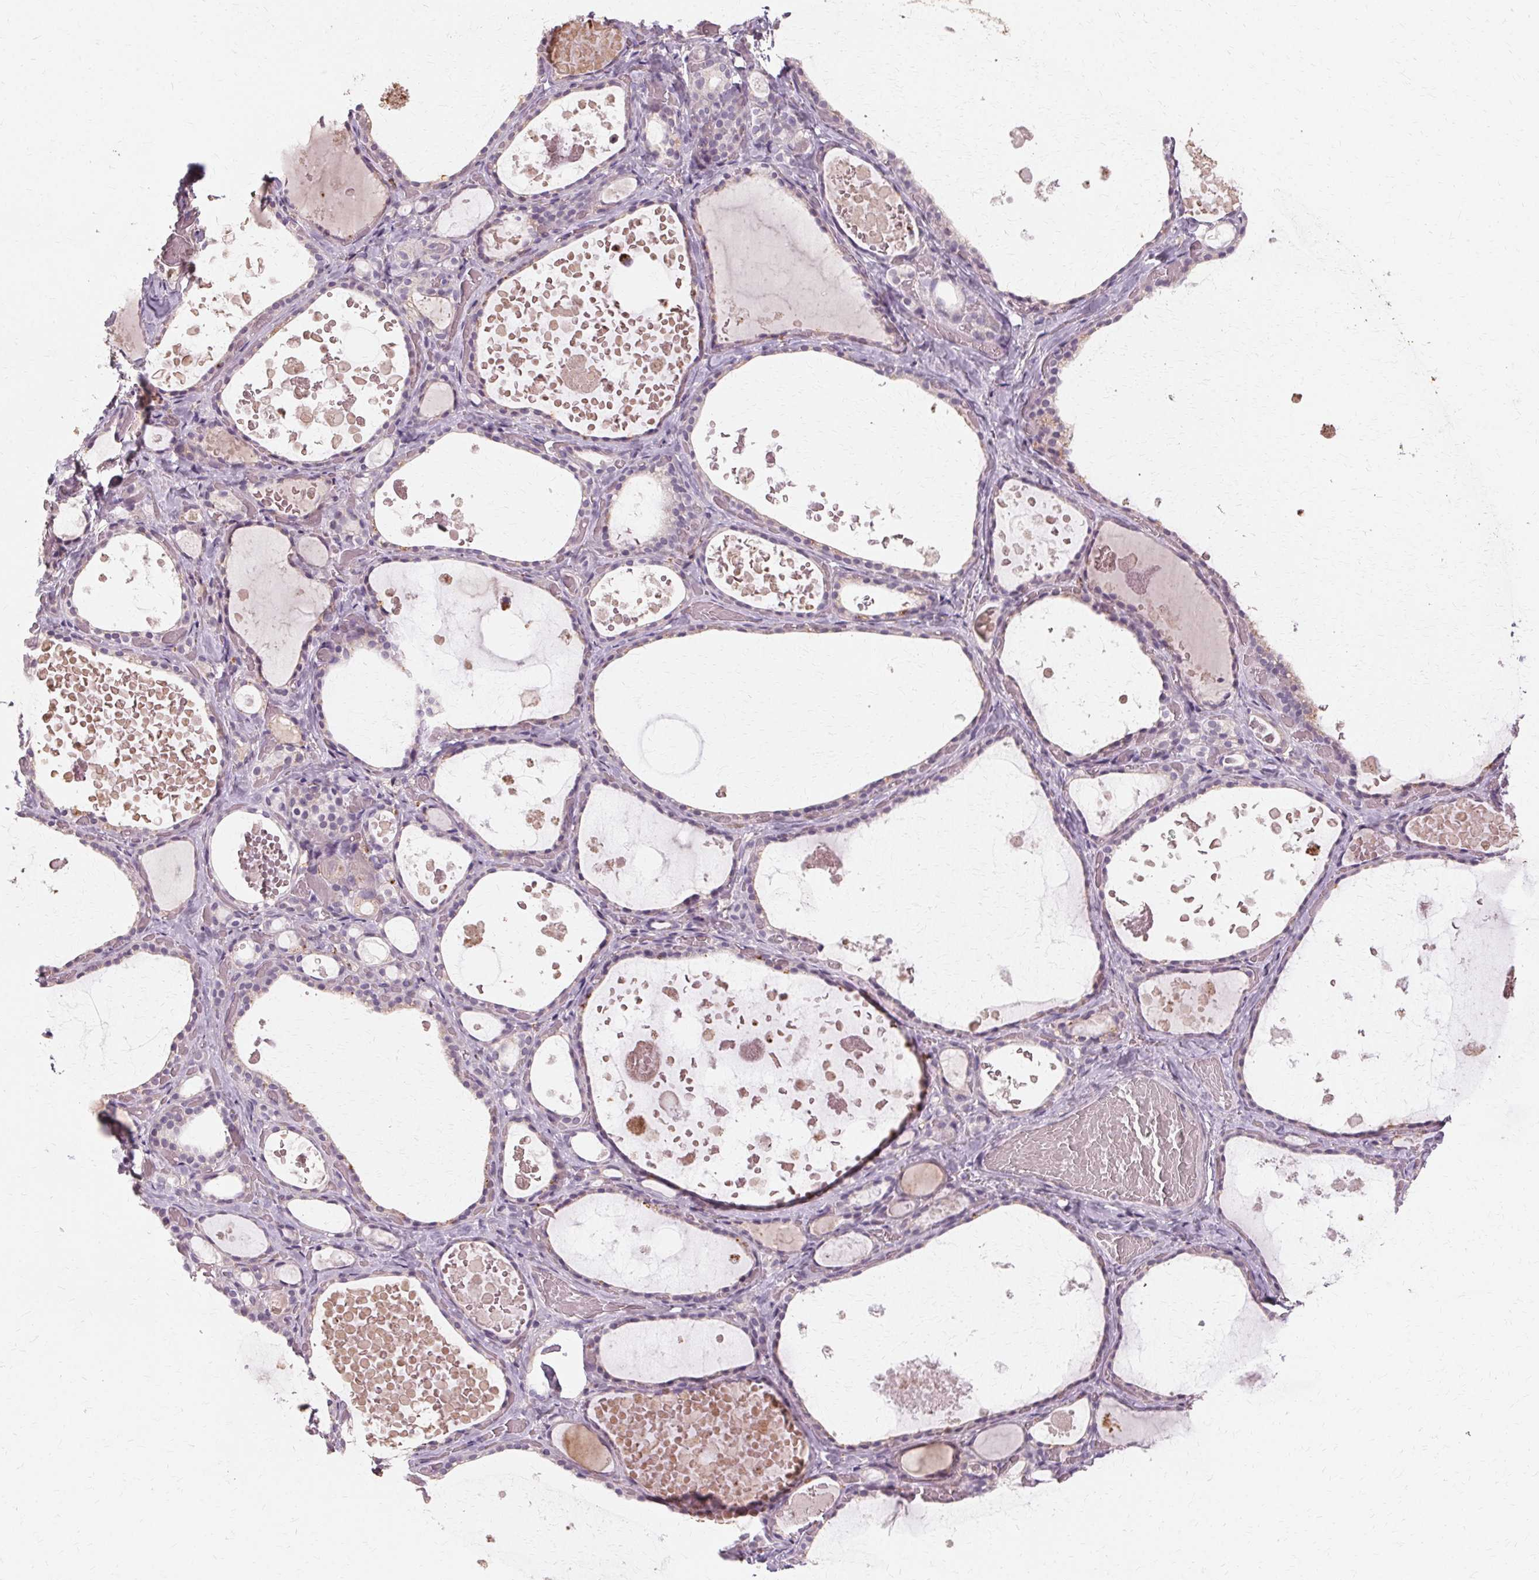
{"staining": {"intensity": "negative", "quantity": "none", "location": "none"}, "tissue": "thyroid gland", "cell_type": "Glandular cells", "image_type": "normal", "snomed": [{"axis": "morphology", "description": "Normal tissue, NOS"}, {"axis": "topography", "description": "Thyroid gland"}], "caption": "An image of thyroid gland stained for a protein displays no brown staining in glandular cells.", "gene": "IFNGR1", "patient": {"sex": "female", "age": 56}}